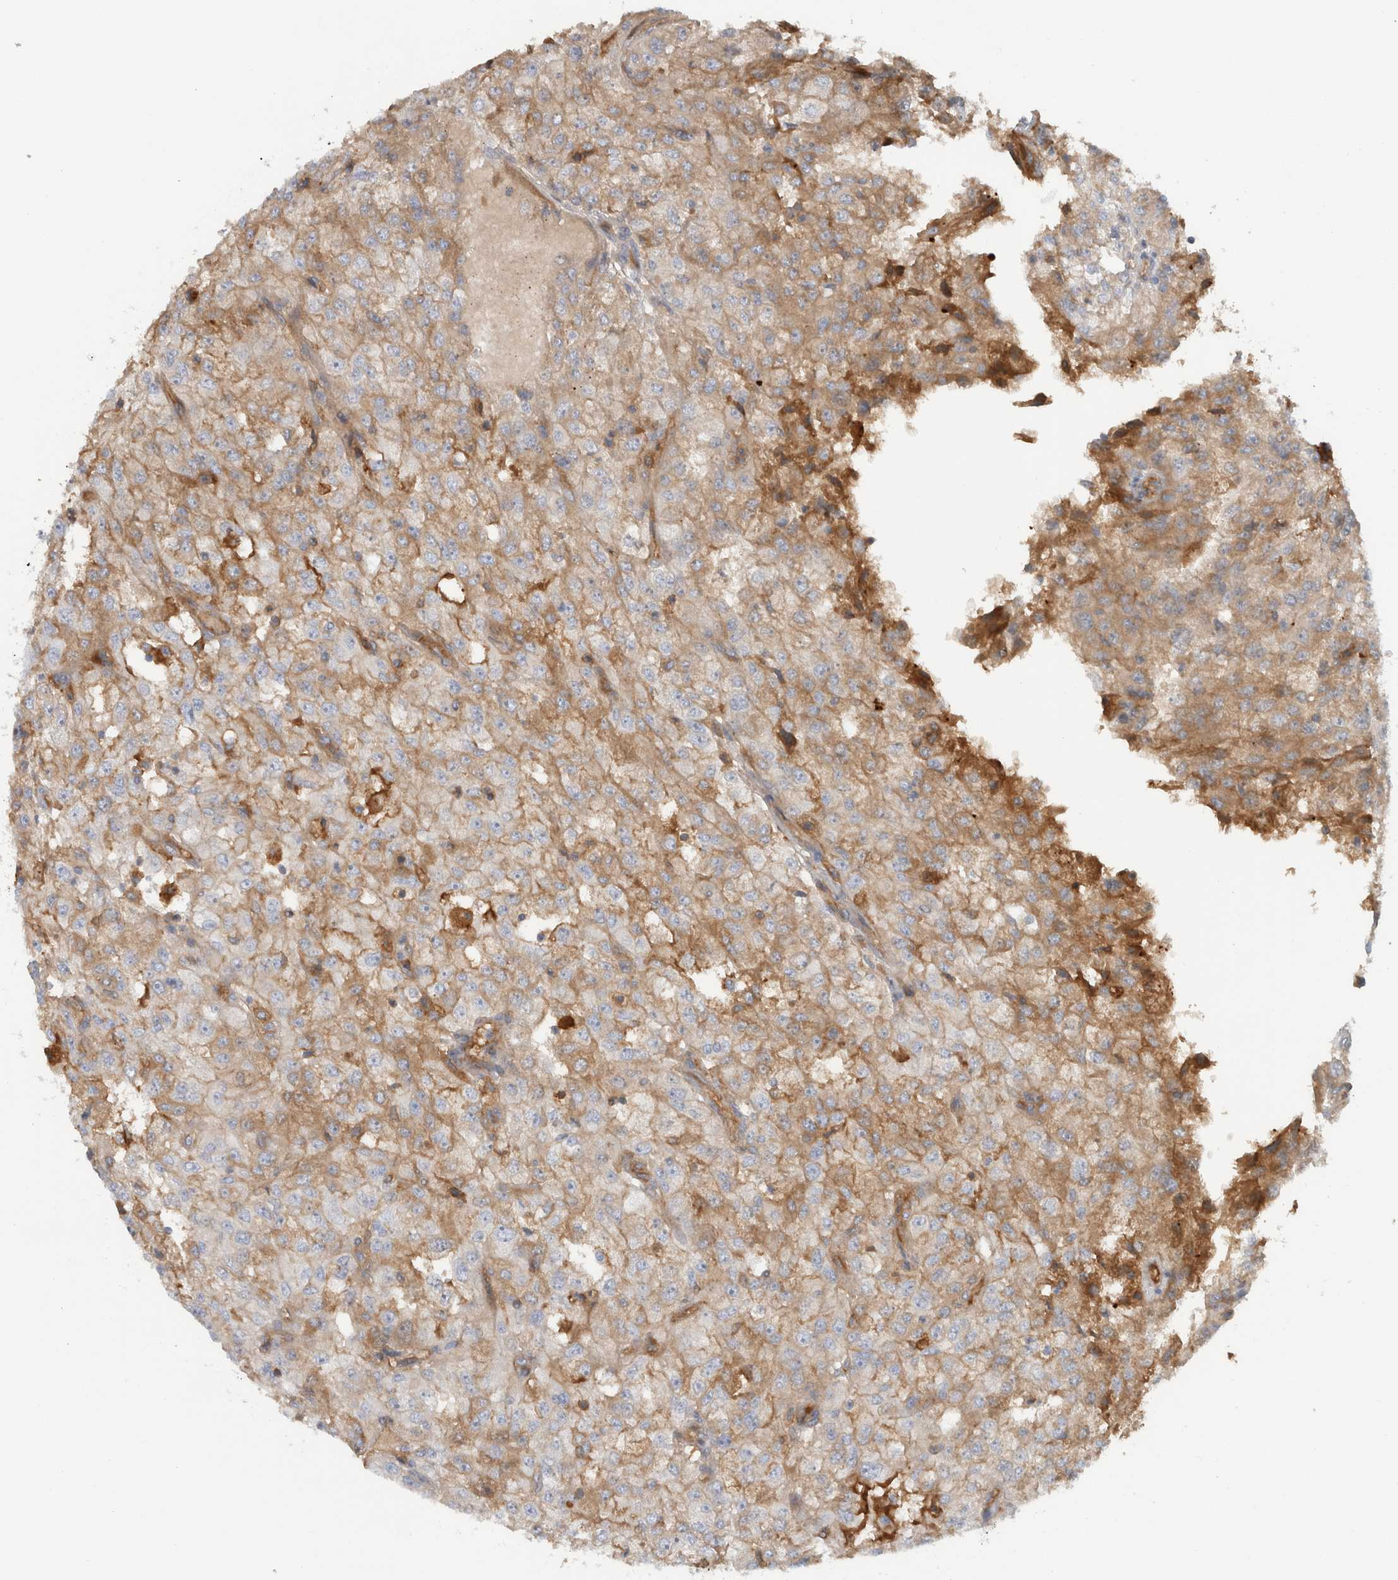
{"staining": {"intensity": "moderate", "quantity": "25%-75%", "location": "cytoplasmic/membranous"}, "tissue": "renal cancer", "cell_type": "Tumor cells", "image_type": "cancer", "snomed": [{"axis": "morphology", "description": "Adenocarcinoma, NOS"}, {"axis": "topography", "description": "Kidney"}], "caption": "Brown immunohistochemical staining in renal adenocarcinoma shows moderate cytoplasmic/membranous expression in approximately 25%-75% of tumor cells.", "gene": "CFI", "patient": {"sex": "female", "age": 54}}